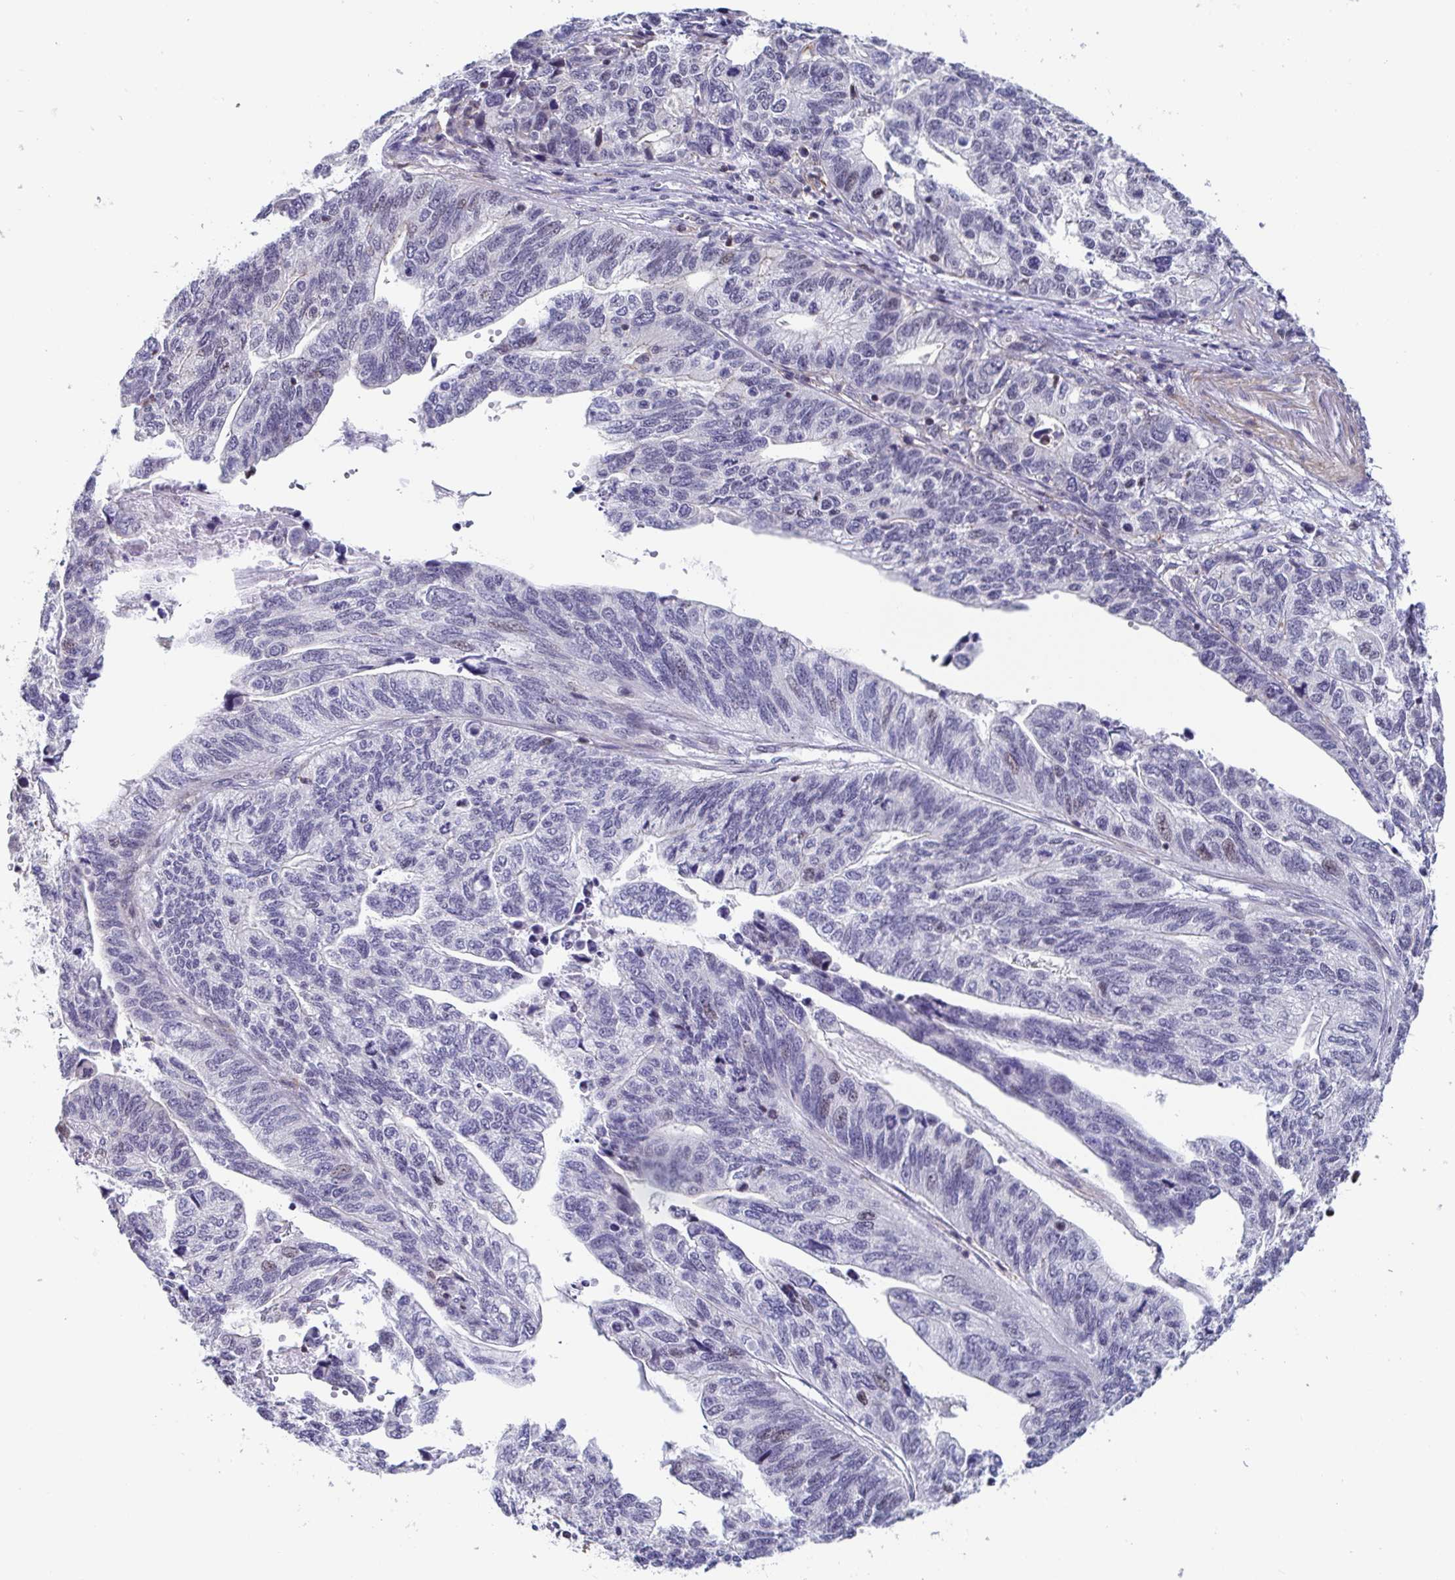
{"staining": {"intensity": "negative", "quantity": "none", "location": "none"}, "tissue": "stomach cancer", "cell_type": "Tumor cells", "image_type": "cancer", "snomed": [{"axis": "morphology", "description": "Adenocarcinoma, NOS"}, {"axis": "topography", "description": "Stomach, upper"}], "caption": "An IHC photomicrograph of stomach cancer (adenocarcinoma) is shown. There is no staining in tumor cells of stomach cancer (adenocarcinoma).", "gene": "WDR72", "patient": {"sex": "female", "age": 67}}